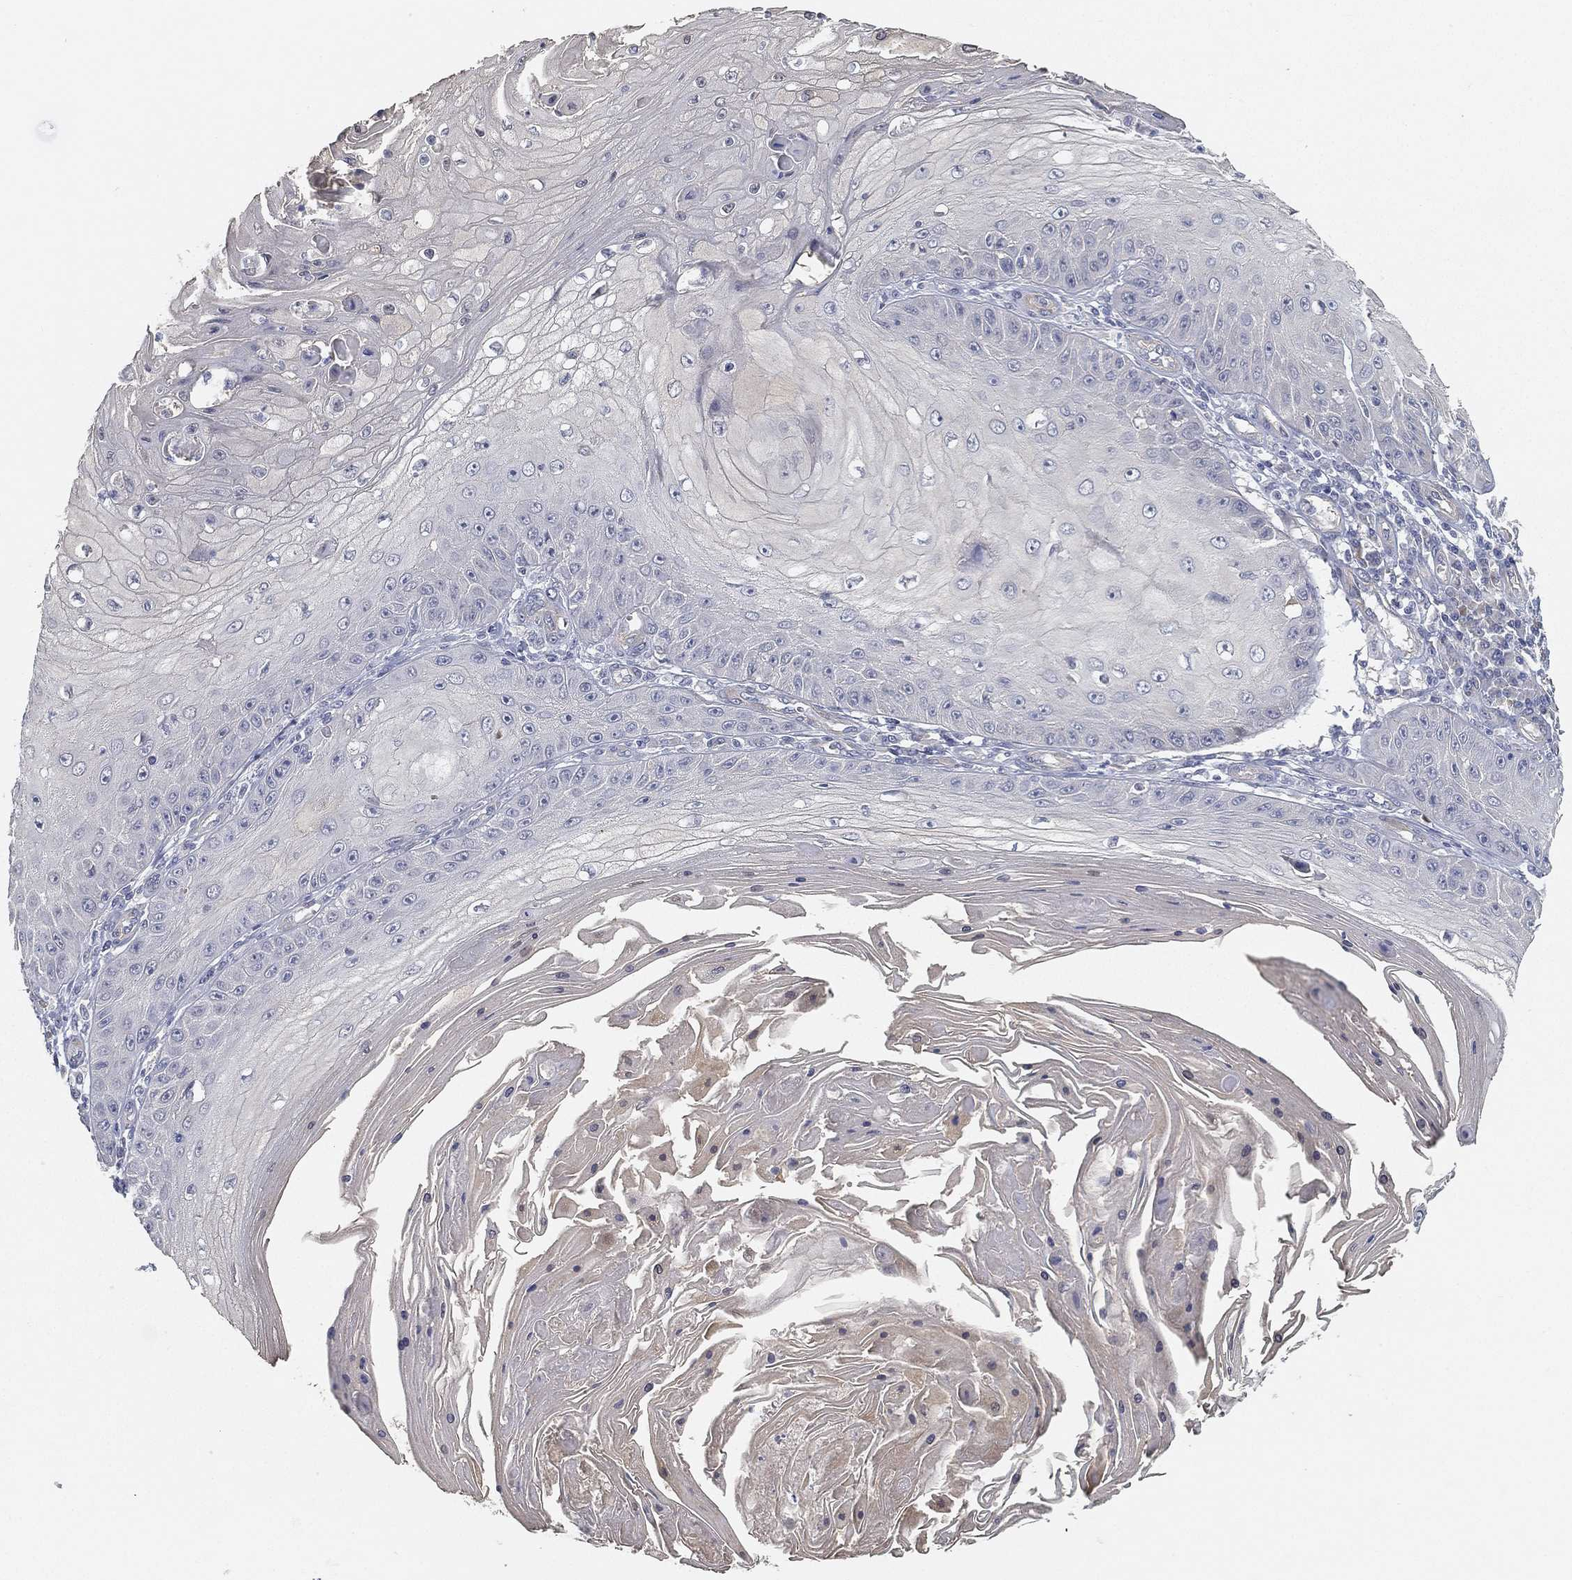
{"staining": {"intensity": "negative", "quantity": "none", "location": "none"}, "tissue": "skin cancer", "cell_type": "Tumor cells", "image_type": "cancer", "snomed": [{"axis": "morphology", "description": "Squamous cell carcinoma, NOS"}, {"axis": "topography", "description": "Skin"}], "caption": "The micrograph demonstrates no staining of tumor cells in squamous cell carcinoma (skin).", "gene": "GPR61", "patient": {"sex": "male", "age": 70}}